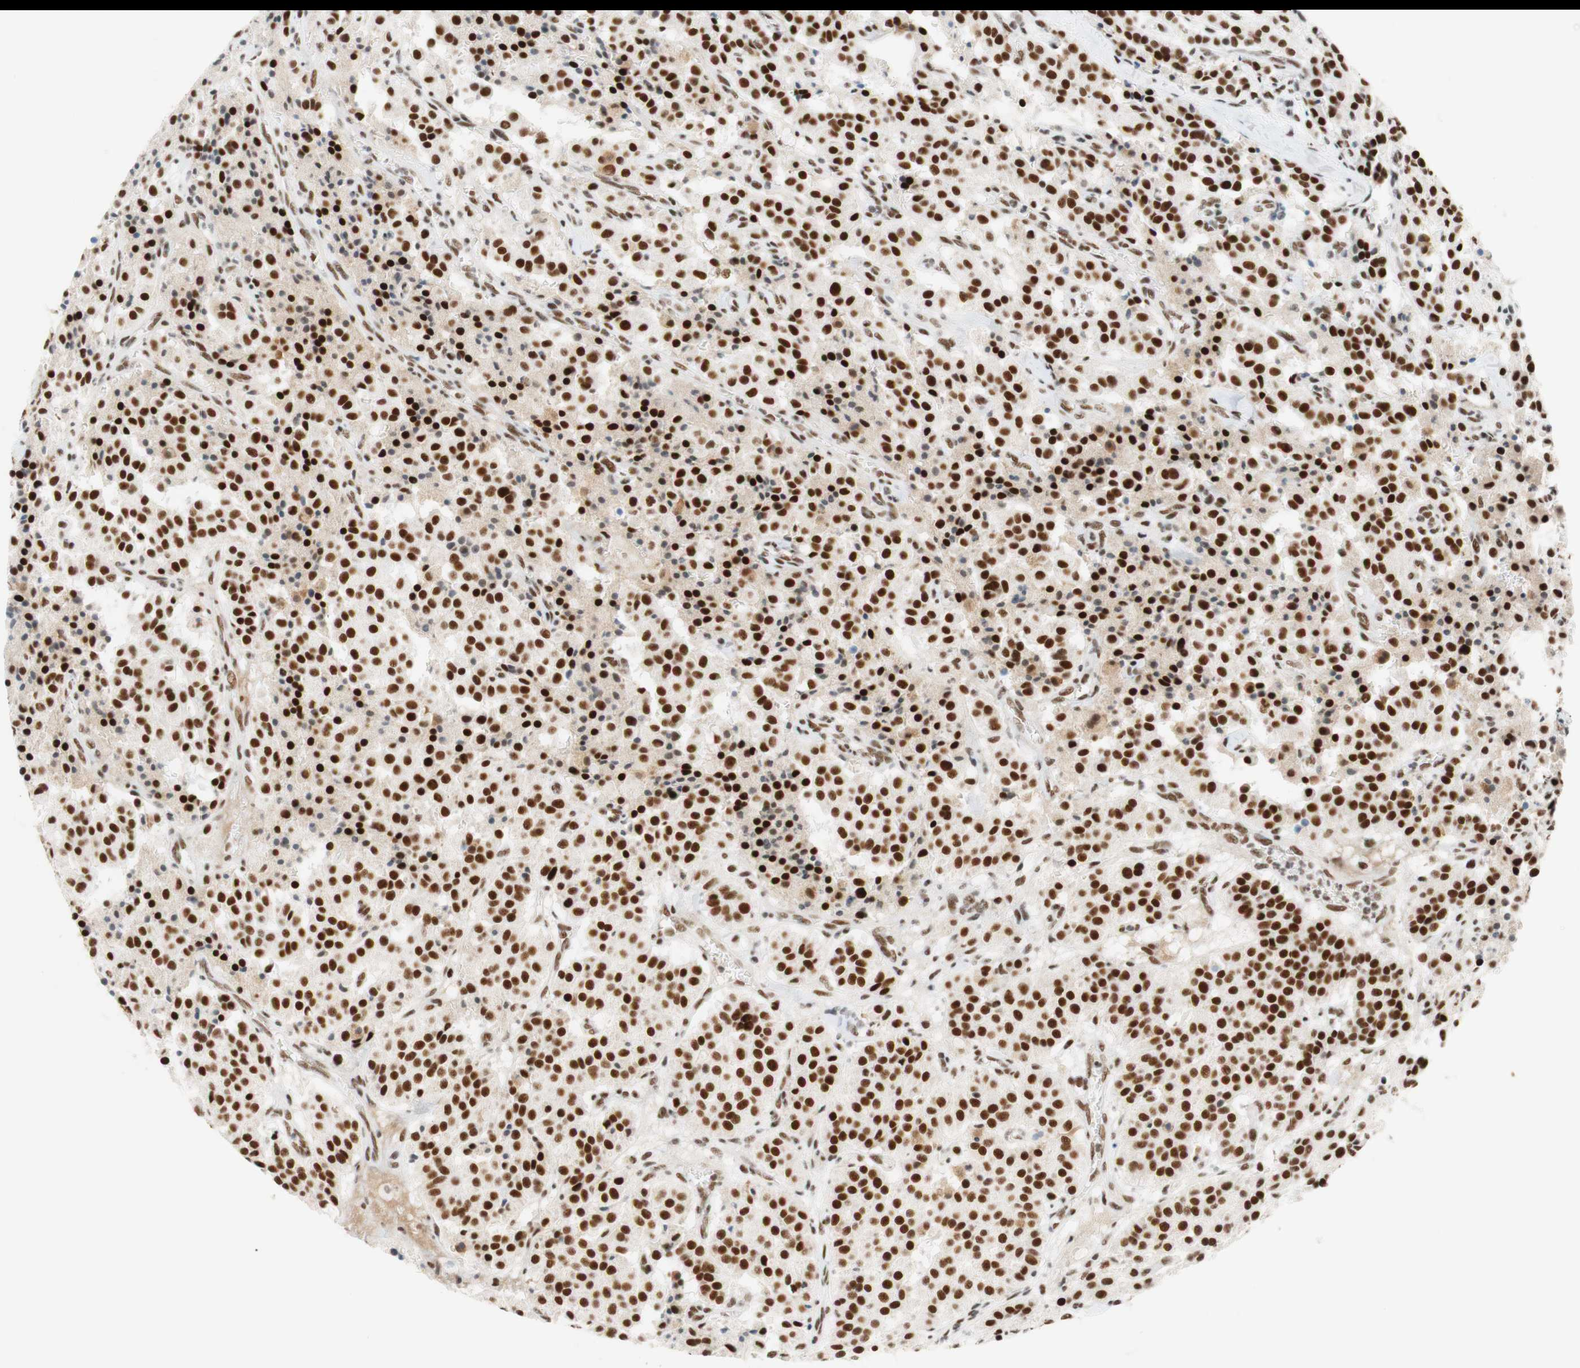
{"staining": {"intensity": "moderate", "quantity": ">75%", "location": "nuclear"}, "tissue": "carcinoid", "cell_type": "Tumor cells", "image_type": "cancer", "snomed": [{"axis": "morphology", "description": "Carcinoid, malignant, NOS"}, {"axis": "topography", "description": "Lung"}], "caption": "Immunohistochemistry (DAB (3,3'-diaminobenzidine)) staining of human carcinoid displays moderate nuclear protein staining in about >75% of tumor cells.", "gene": "RNF20", "patient": {"sex": "male", "age": 30}}